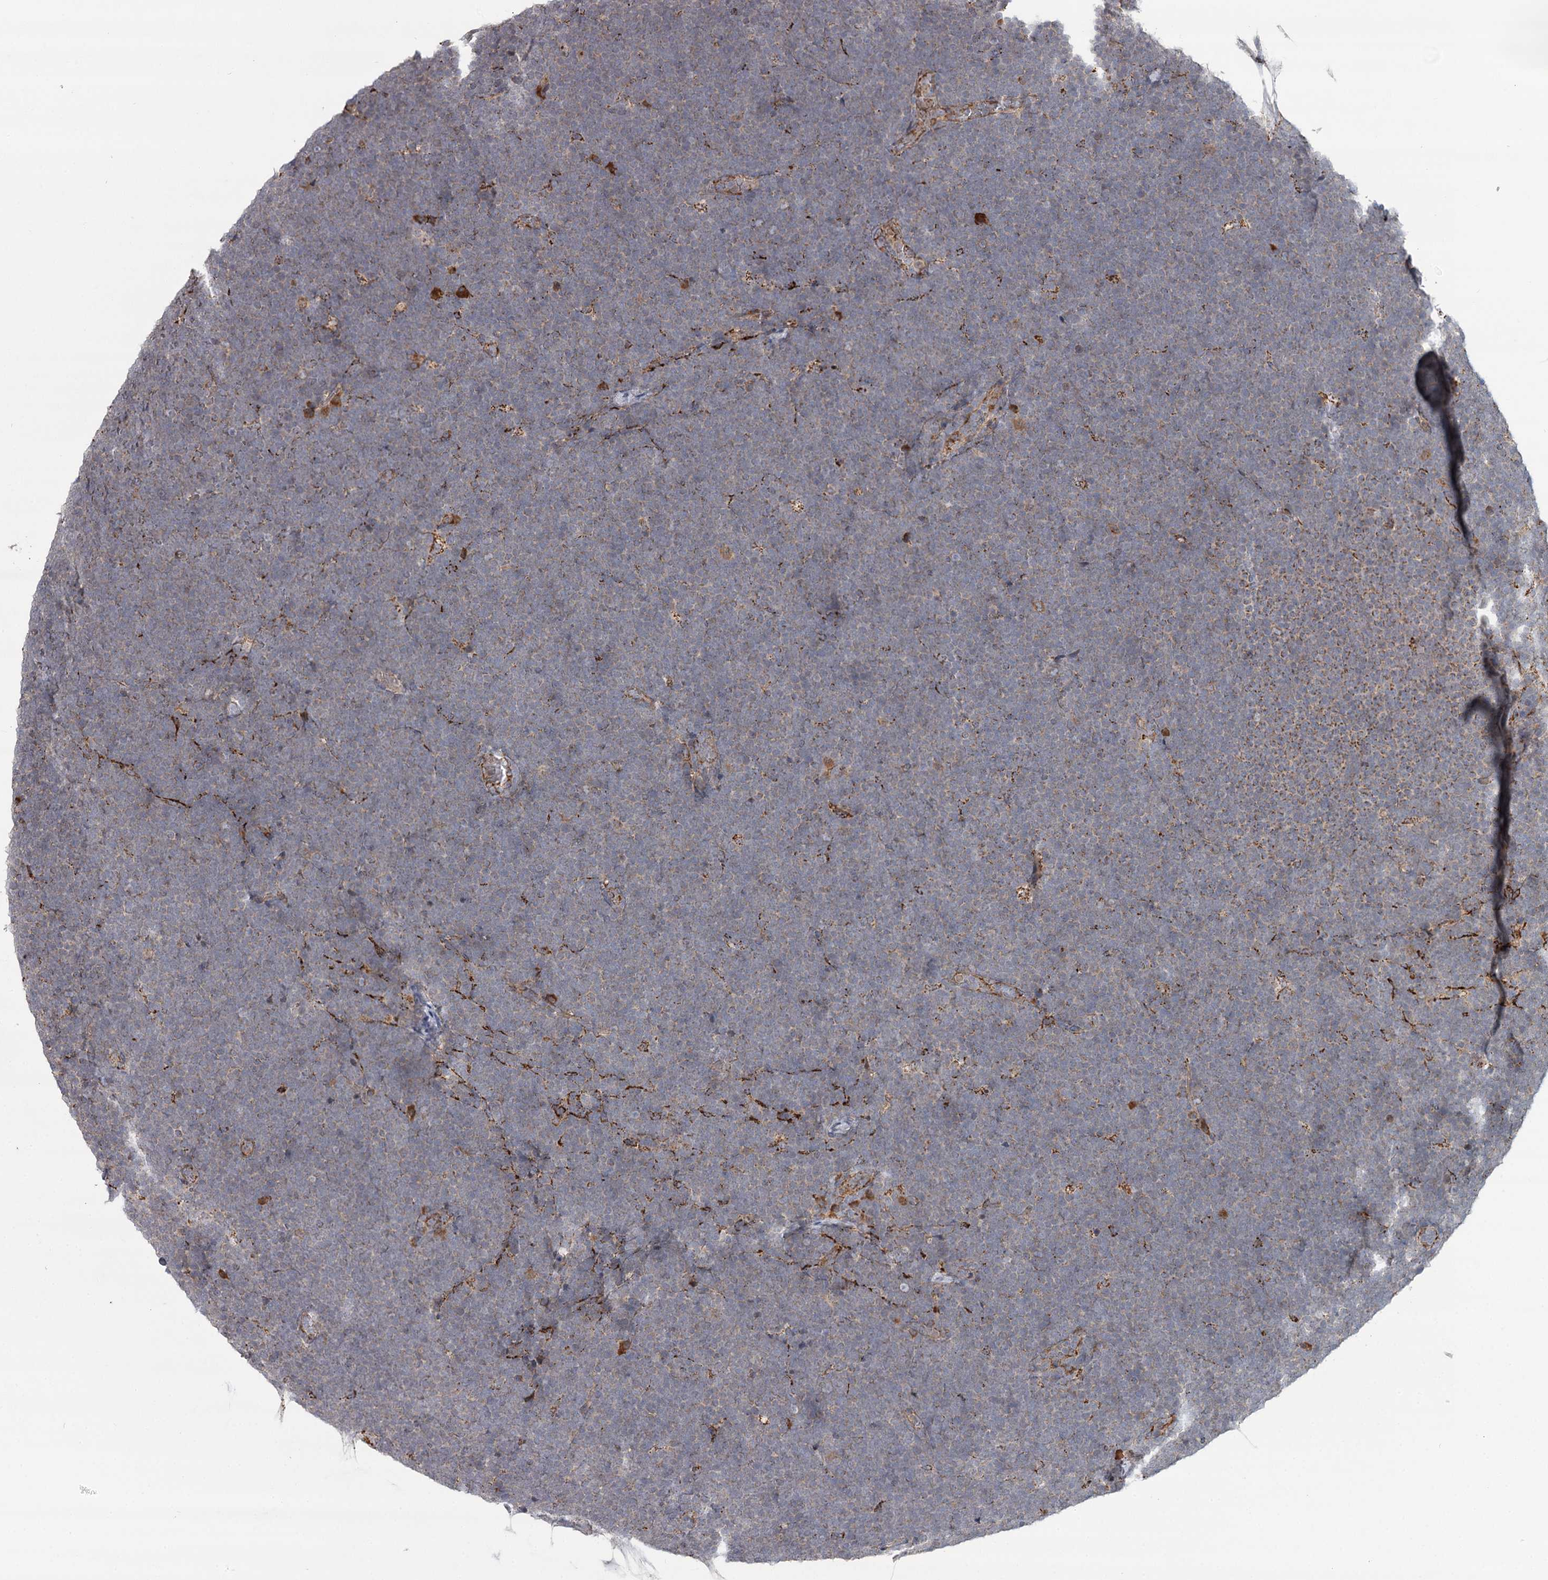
{"staining": {"intensity": "weak", "quantity": "<25%", "location": "cytoplasmic/membranous"}, "tissue": "lymphoma", "cell_type": "Tumor cells", "image_type": "cancer", "snomed": [{"axis": "morphology", "description": "Malignant lymphoma, non-Hodgkin's type, High grade"}, {"axis": "topography", "description": "Lymph node"}], "caption": "High-grade malignant lymphoma, non-Hodgkin's type was stained to show a protein in brown. There is no significant staining in tumor cells. (IHC, brightfield microscopy, high magnification).", "gene": "CDC123", "patient": {"sex": "male", "age": 13}}